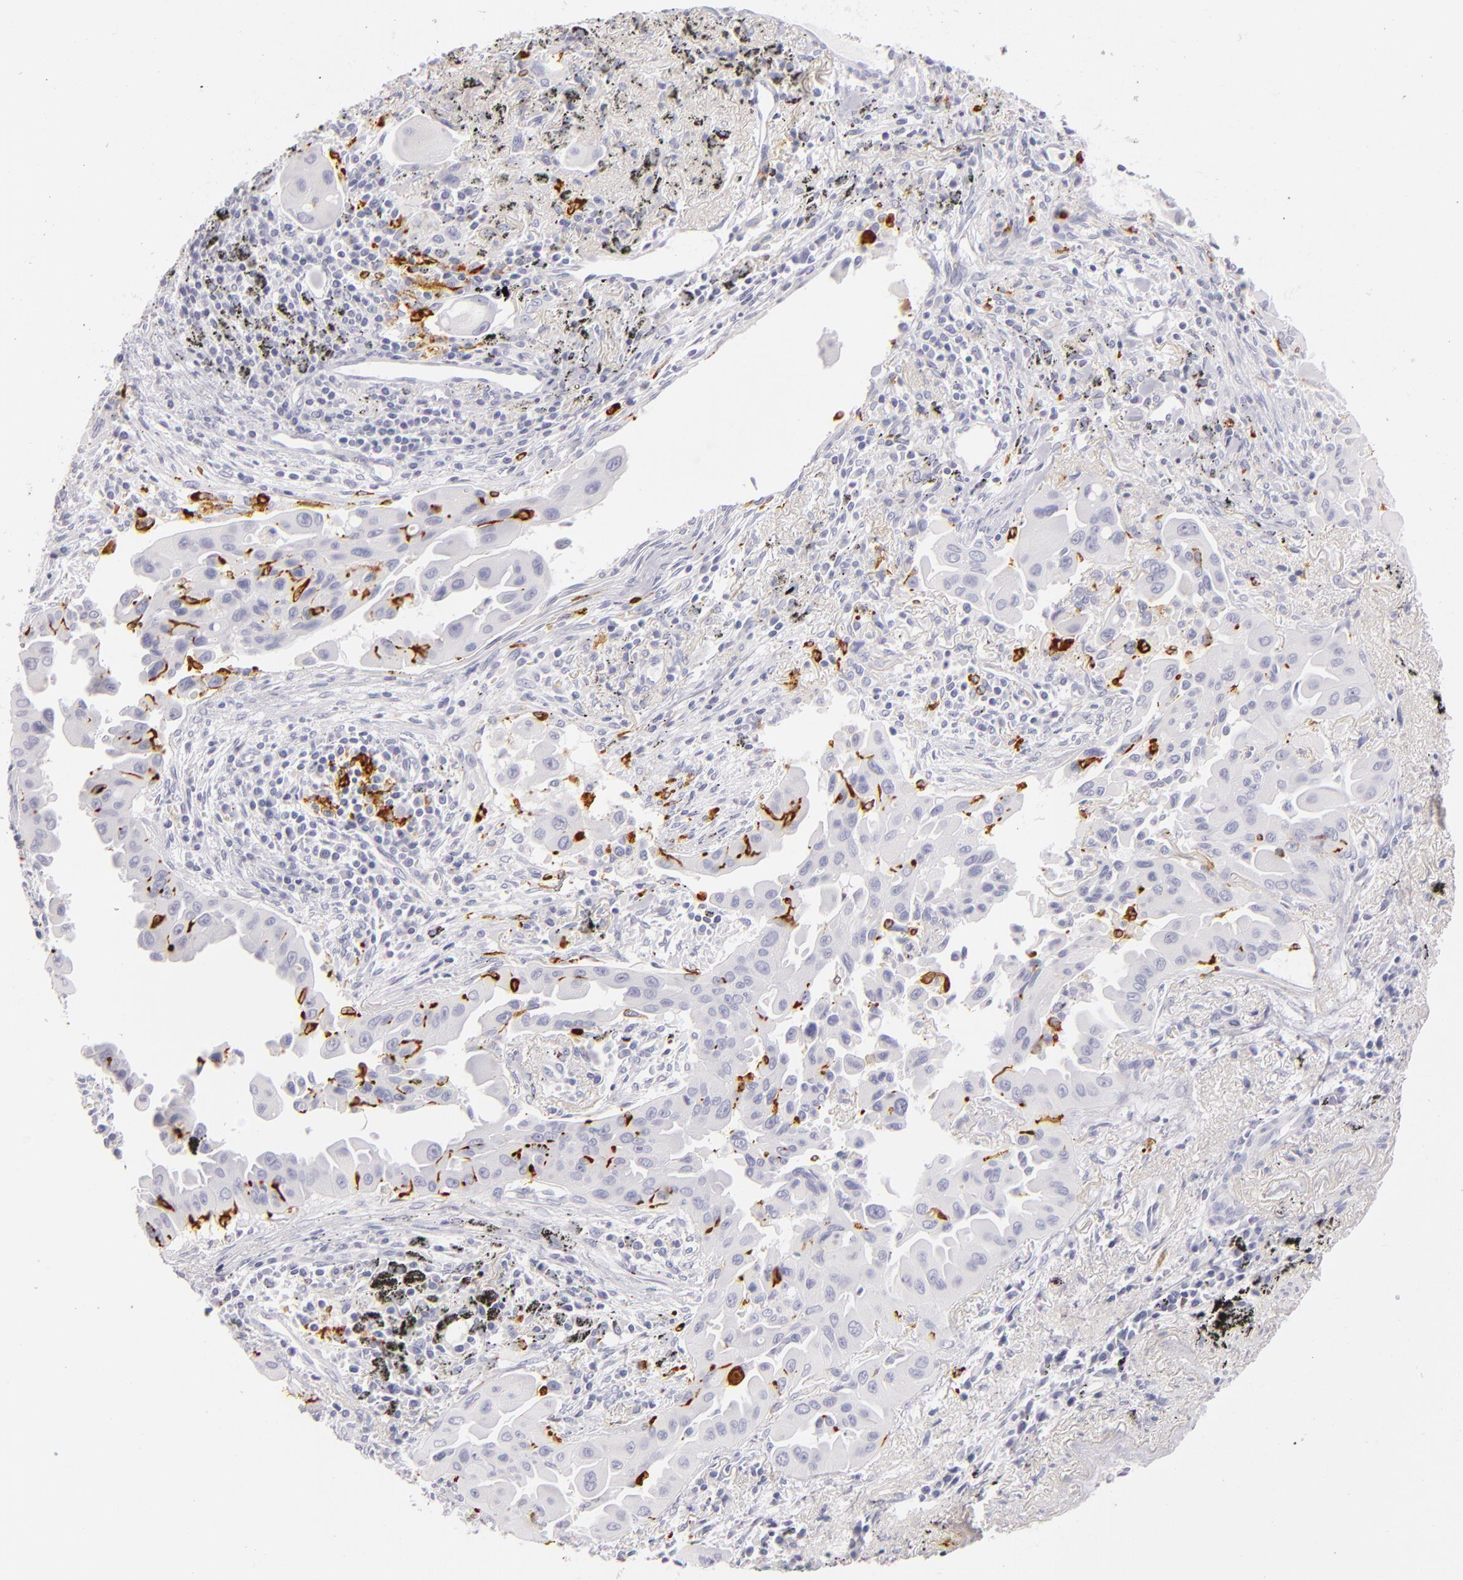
{"staining": {"intensity": "negative", "quantity": "none", "location": "none"}, "tissue": "lung cancer", "cell_type": "Tumor cells", "image_type": "cancer", "snomed": [{"axis": "morphology", "description": "Adenocarcinoma, NOS"}, {"axis": "topography", "description": "Lung"}], "caption": "Tumor cells show no significant protein staining in lung cancer (adenocarcinoma).", "gene": "CD207", "patient": {"sex": "male", "age": 68}}